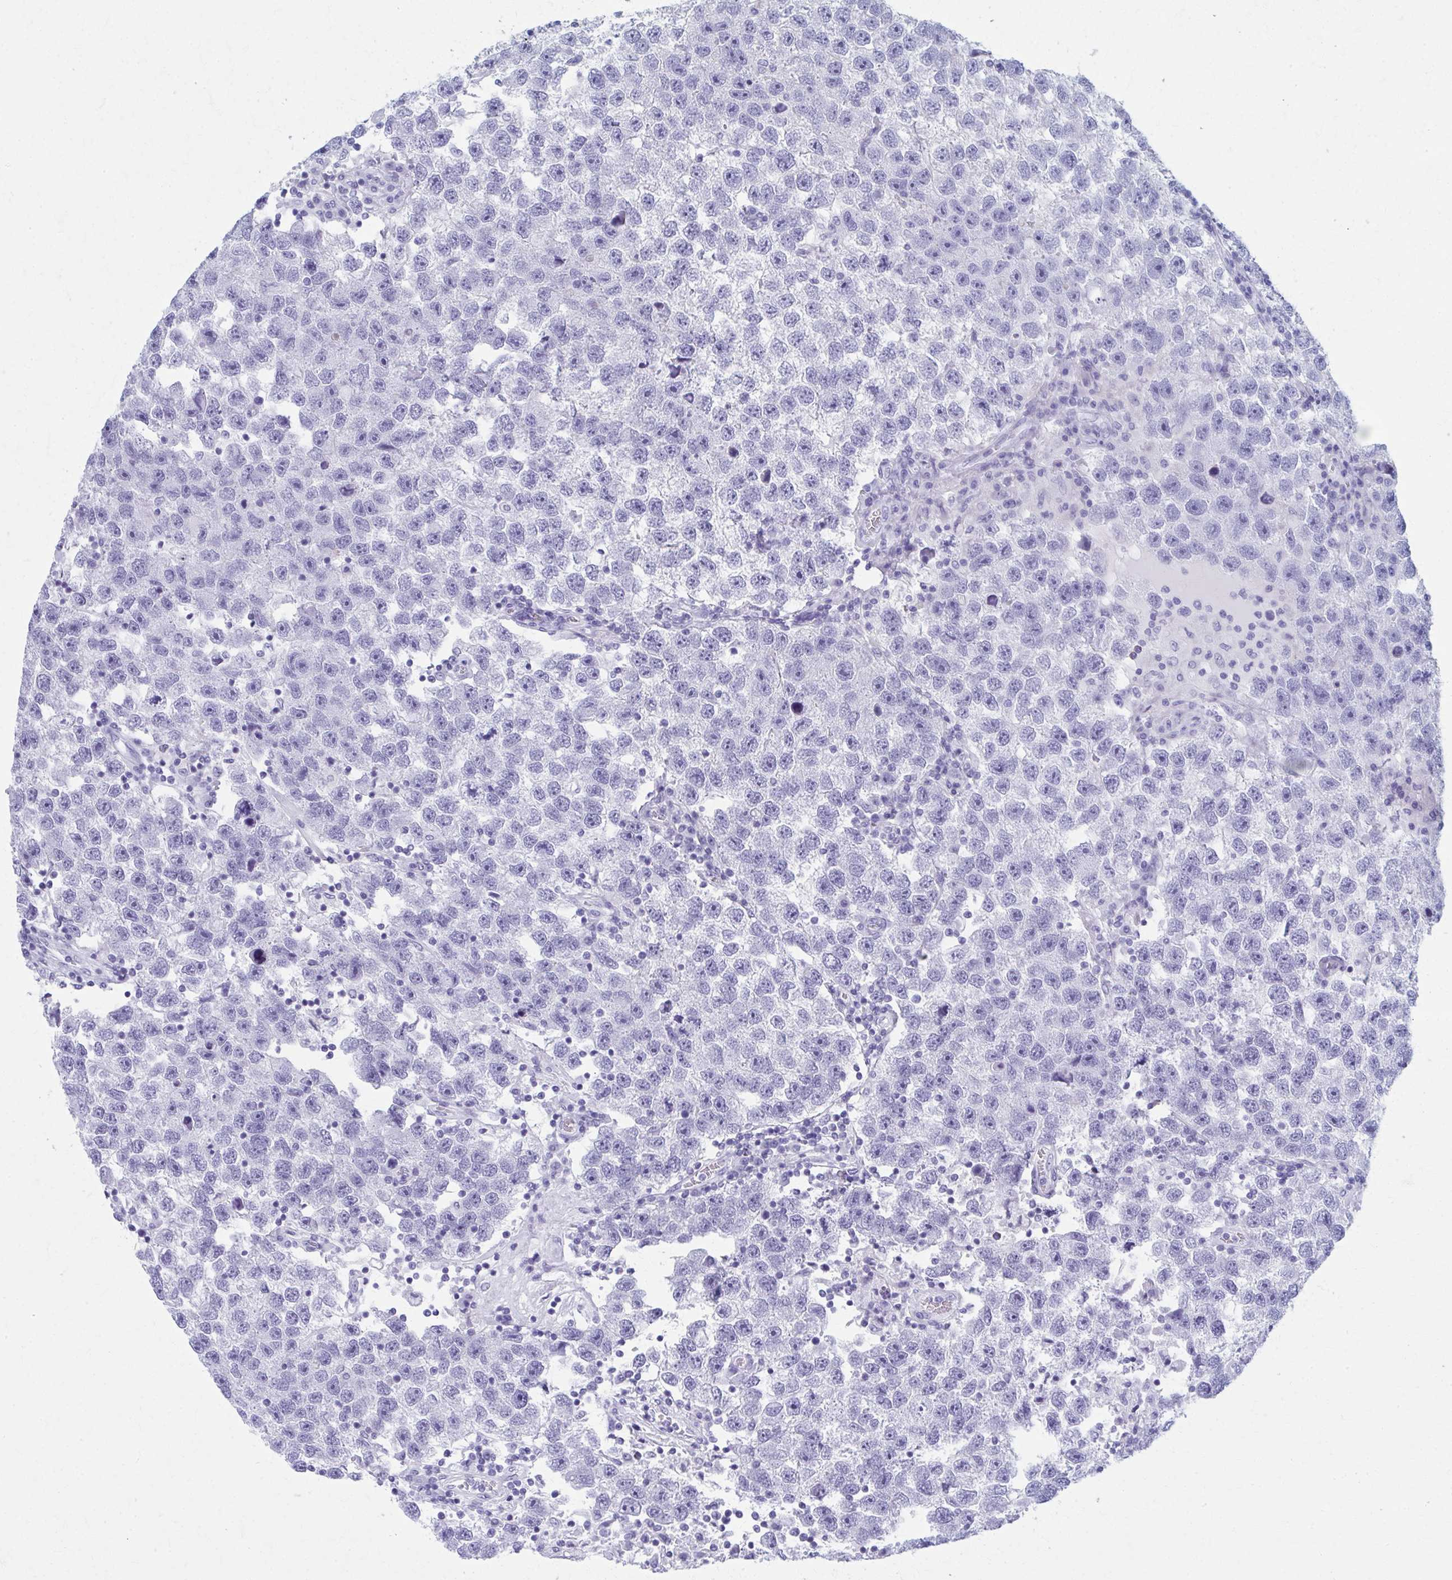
{"staining": {"intensity": "negative", "quantity": "none", "location": "none"}, "tissue": "testis cancer", "cell_type": "Tumor cells", "image_type": "cancer", "snomed": [{"axis": "morphology", "description": "Seminoma, NOS"}, {"axis": "topography", "description": "Testis"}], "caption": "Immunohistochemistry (IHC) photomicrograph of neoplastic tissue: seminoma (testis) stained with DAB (3,3'-diaminobenzidine) exhibits no significant protein expression in tumor cells.", "gene": "MPLKIP", "patient": {"sex": "male", "age": 26}}